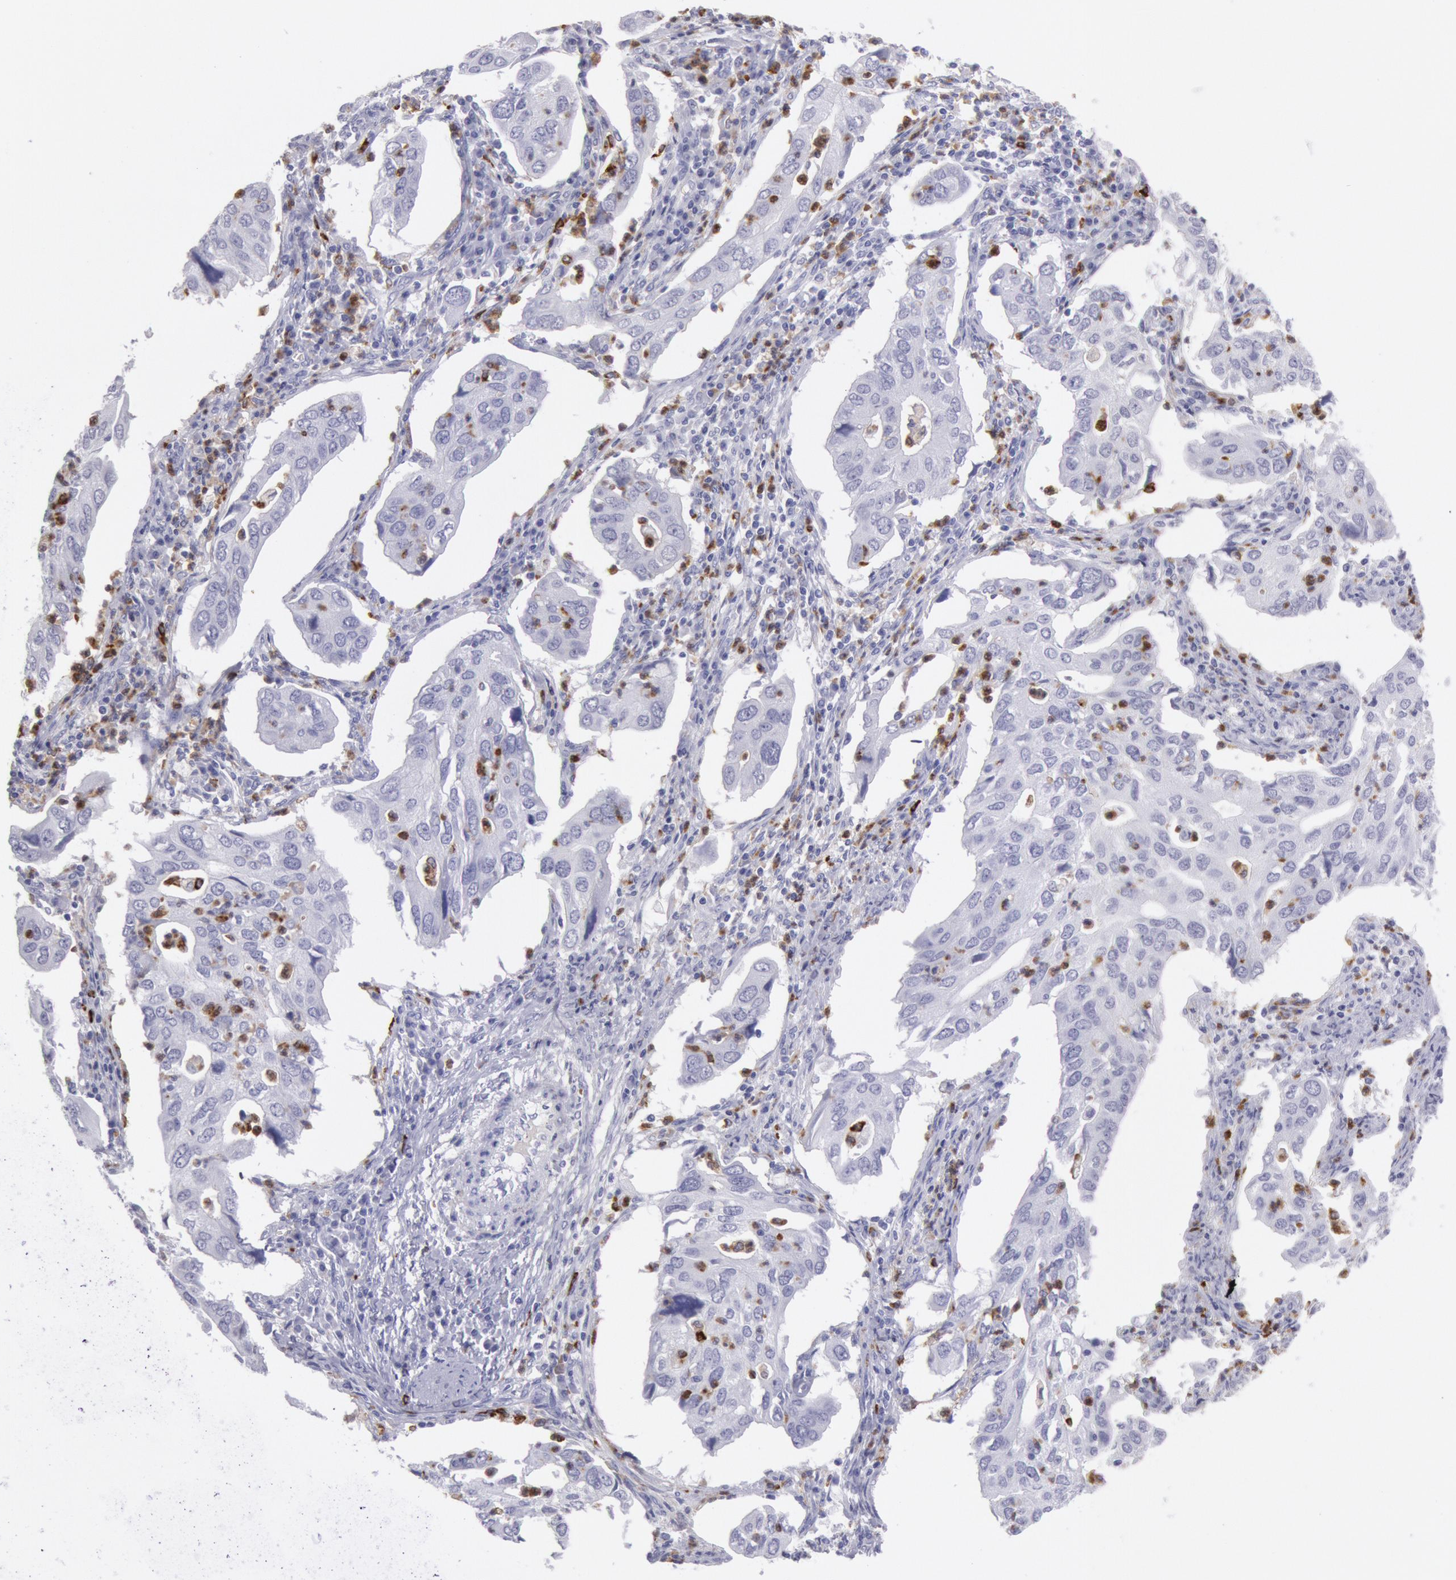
{"staining": {"intensity": "negative", "quantity": "none", "location": "none"}, "tissue": "lung cancer", "cell_type": "Tumor cells", "image_type": "cancer", "snomed": [{"axis": "morphology", "description": "Adenocarcinoma, NOS"}, {"axis": "topography", "description": "Lung"}], "caption": "Immunohistochemistry of human lung cancer demonstrates no staining in tumor cells.", "gene": "FCN1", "patient": {"sex": "male", "age": 48}}